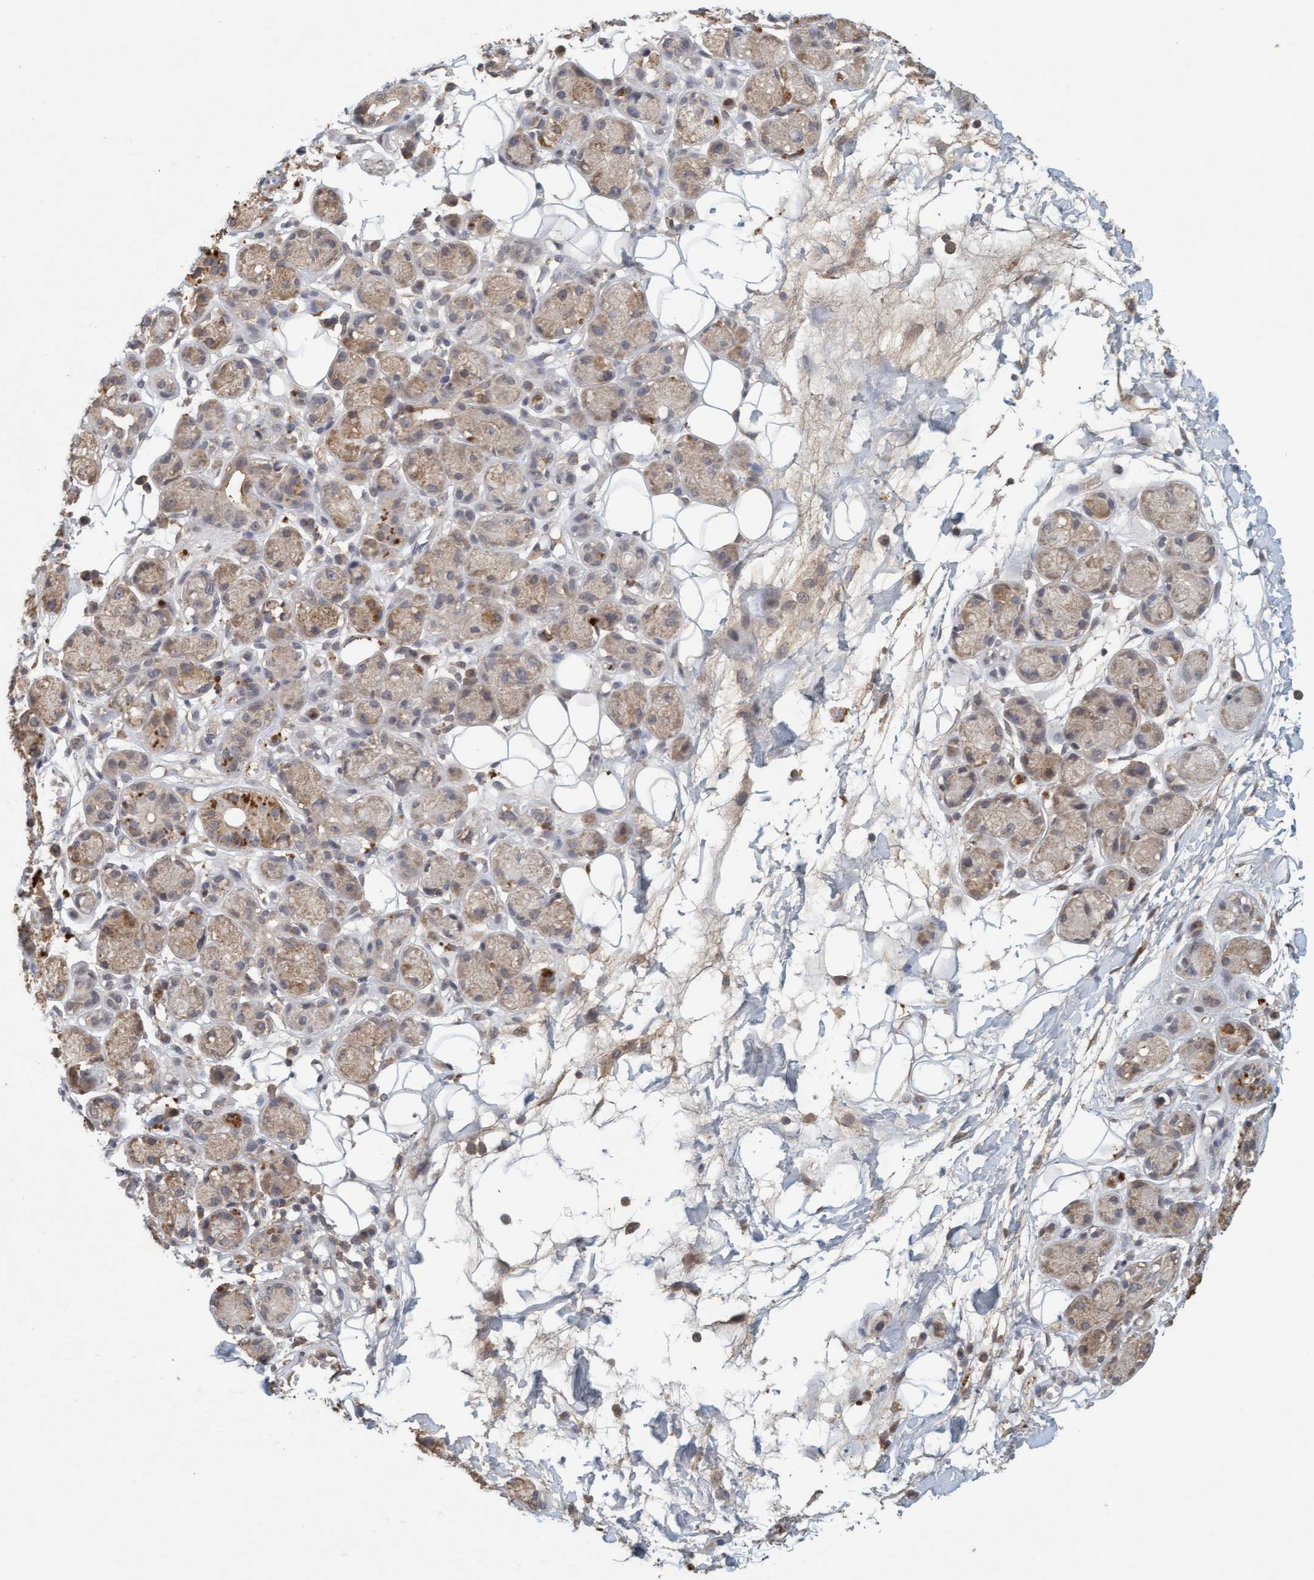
{"staining": {"intensity": "weak", "quantity": "25%-75%", "location": "cytoplasmic/membranous"}, "tissue": "adipose tissue", "cell_type": "Adipocytes", "image_type": "normal", "snomed": [{"axis": "morphology", "description": "Normal tissue, NOS"}, {"axis": "morphology", "description": "Inflammation, NOS"}, {"axis": "topography", "description": "Salivary gland"}, {"axis": "topography", "description": "Peripheral nerve tissue"}], "caption": "The histopathology image reveals immunohistochemical staining of normal adipose tissue. There is weak cytoplasmic/membranous expression is identified in approximately 25%-75% of adipocytes.", "gene": "VSIG8", "patient": {"sex": "female", "age": 75}}